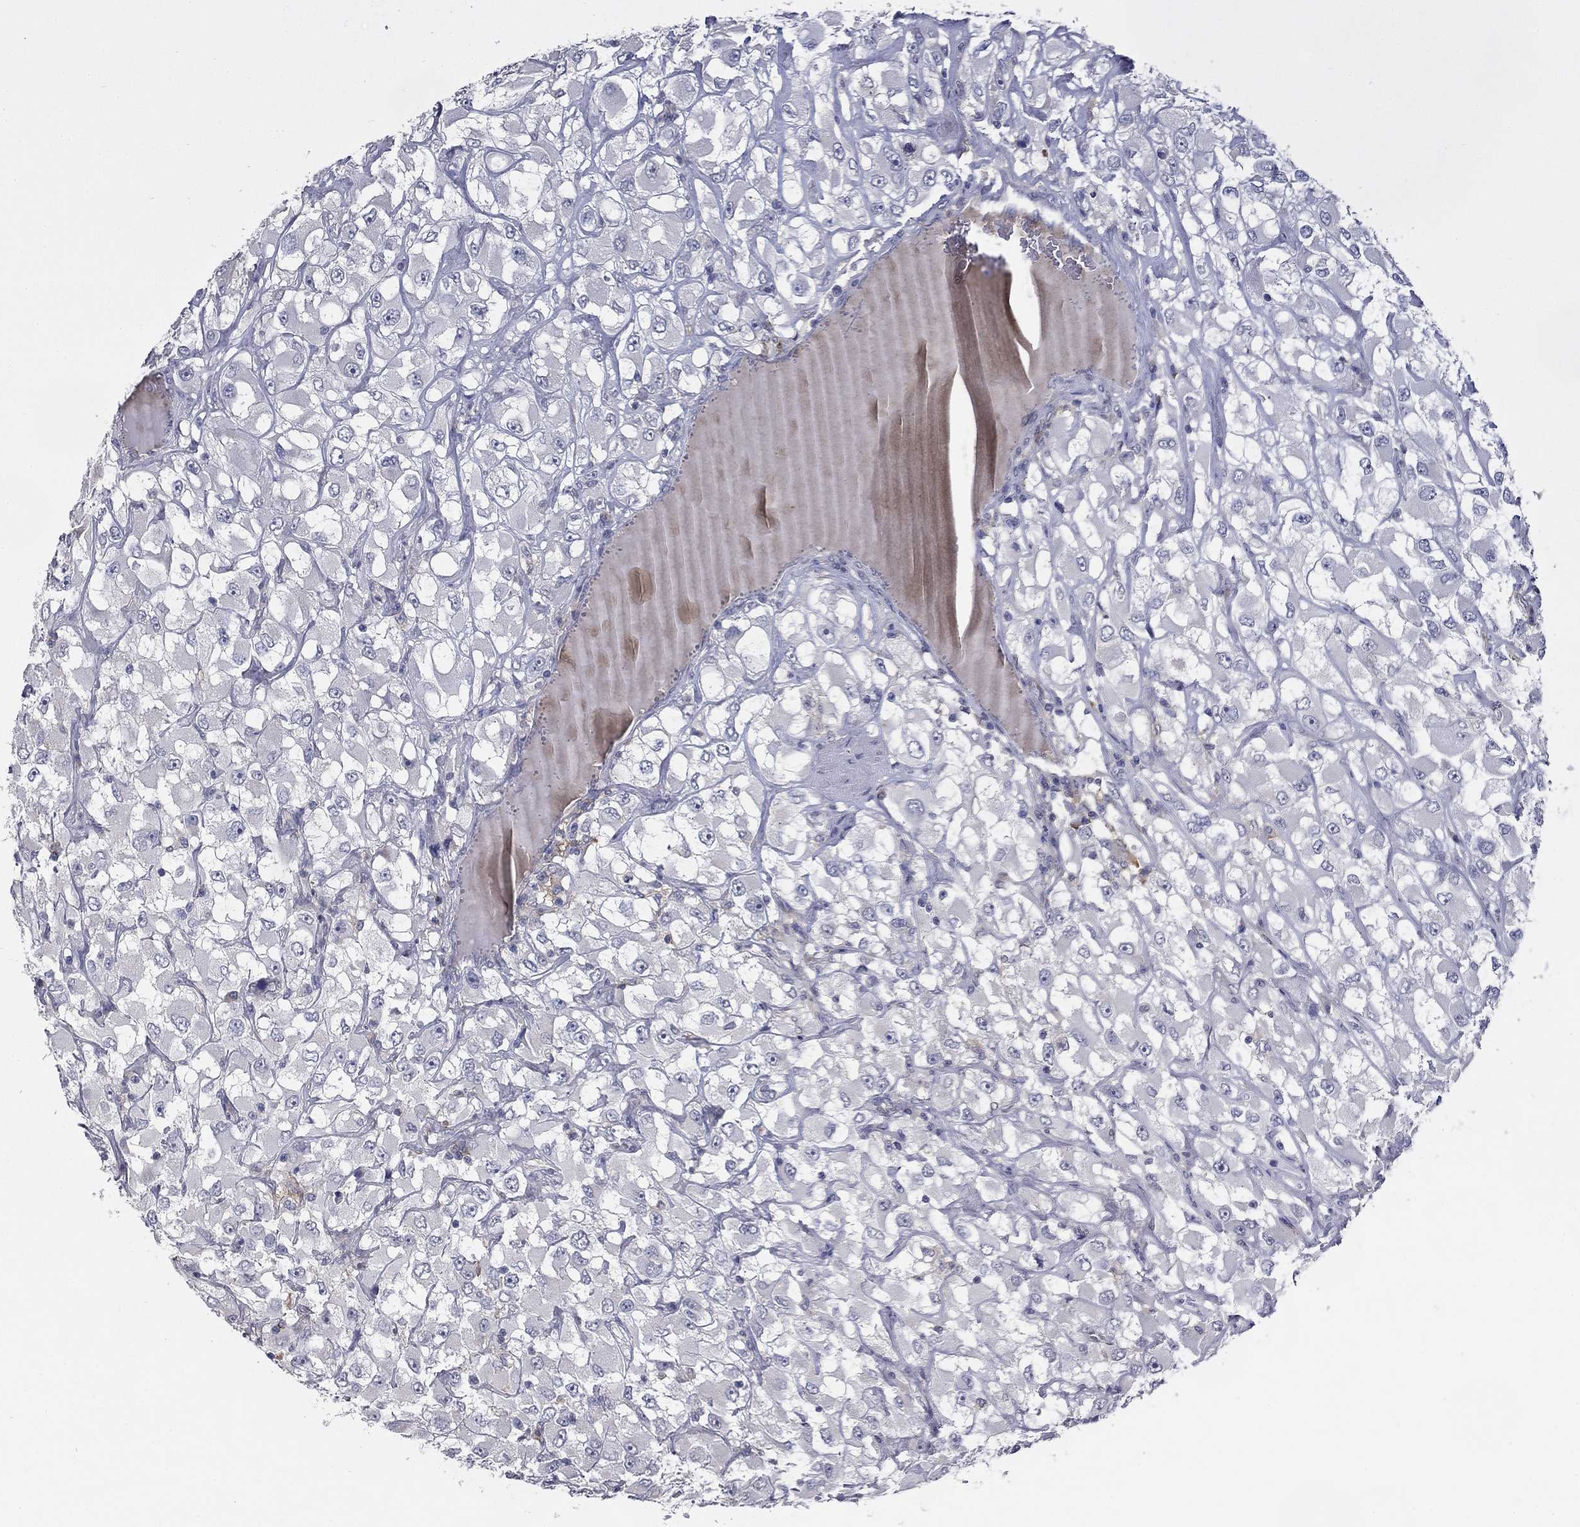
{"staining": {"intensity": "negative", "quantity": "none", "location": "none"}, "tissue": "renal cancer", "cell_type": "Tumor cells", "image_type": "cancer", "snomed": [{"axis": "morphology", "description": "Adenocarcinoma, NOS"}, {"axis": "topography", "description": "Kidney"}], "caption": "A histopathology image of renal cancer stained for a protein demonstrates no brown staining in tumor cells. (DAB IHC with hematoxylin counter stain).", "gene": "CD274", "patient": {"sex": "female", "age": 52}}